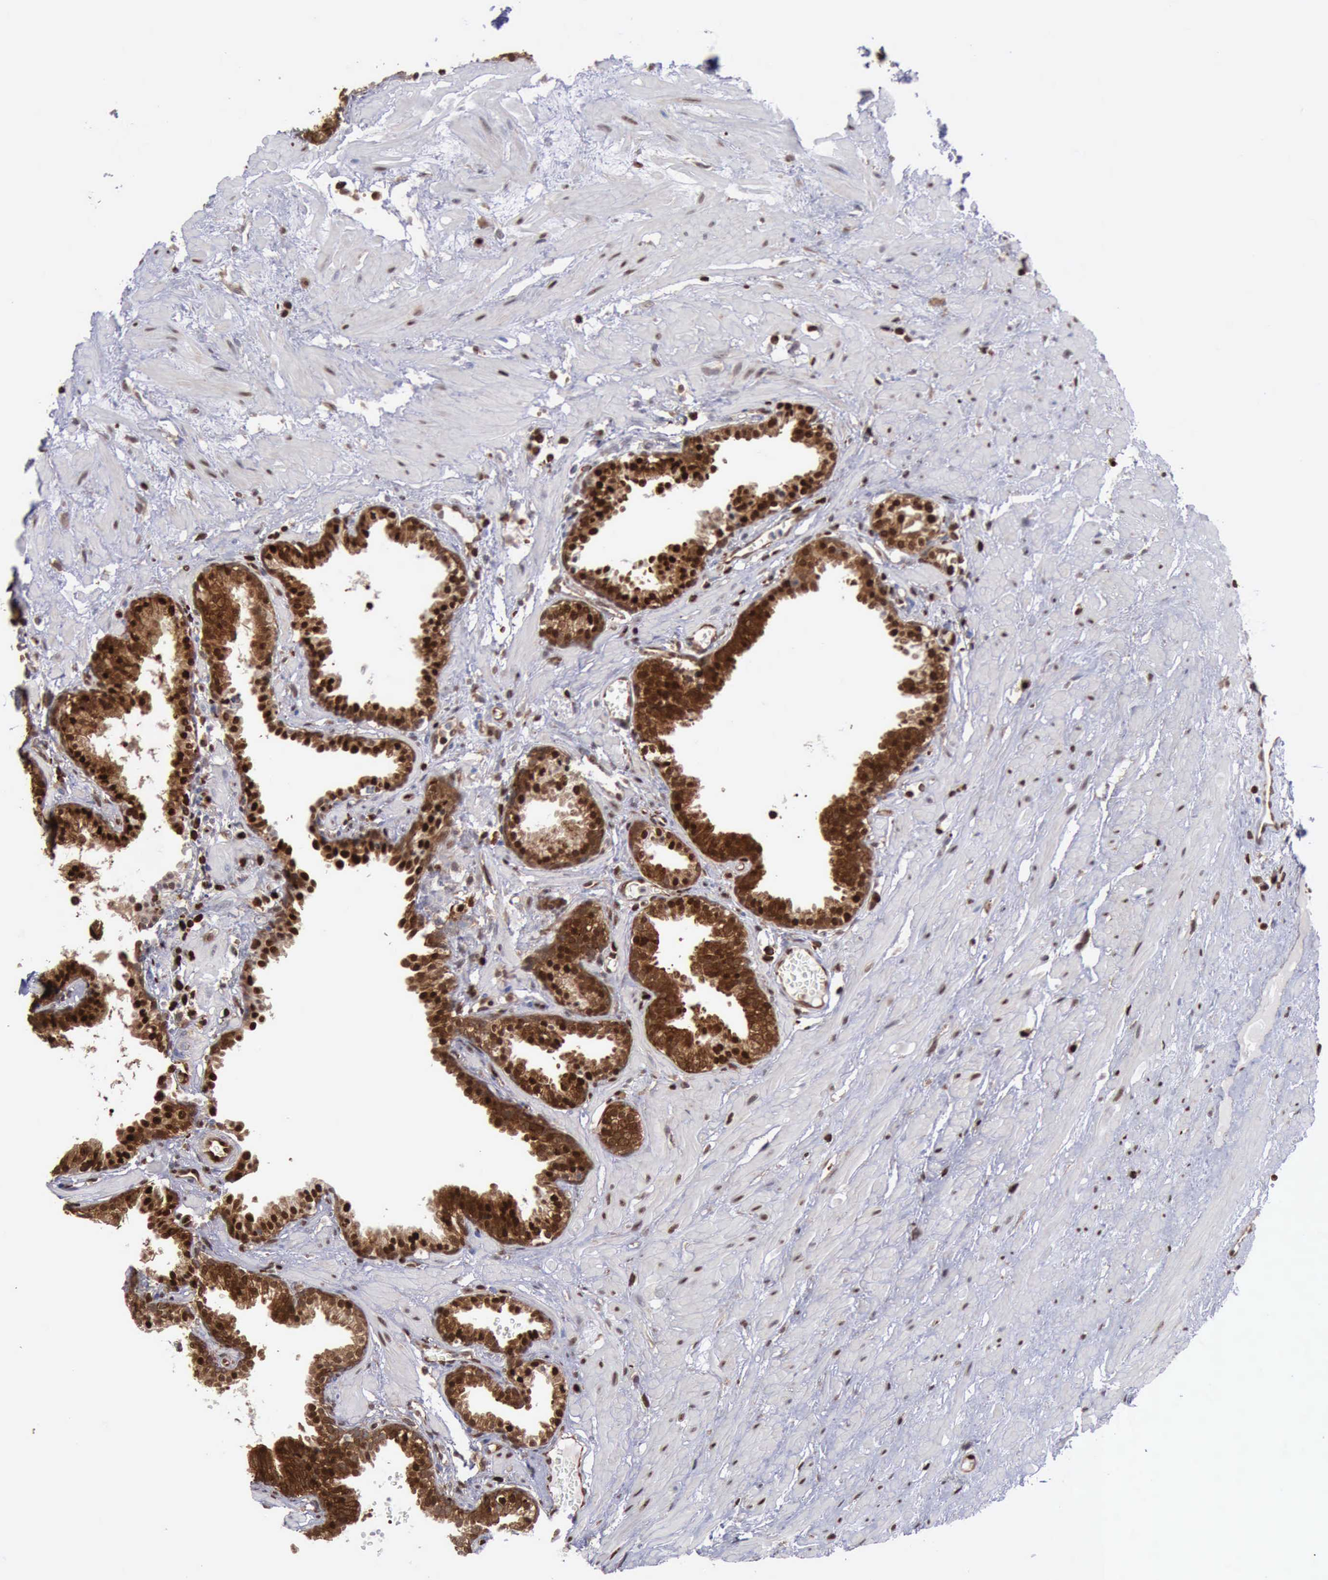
{"staining": {"intensity": "strong", "quantity": ">75%", "location": "cytoplasmic/membranous,nuclear"}, "tissue": "prostate", "cell_type": "Glandular cells", "image_type": "normal", "snomed": [{"axis": "morphology", "description": "Normal tissue, NOS"}, {"axis": "topography", "description": "Prostate"}], "caption": "Protein staining of normal prostate displays strong cytoplasmic/membranous,nuclear expression in about >75% of glandular cells.", "gene": "PDCD4", "patient": {"sex": "male", "age": 64}}